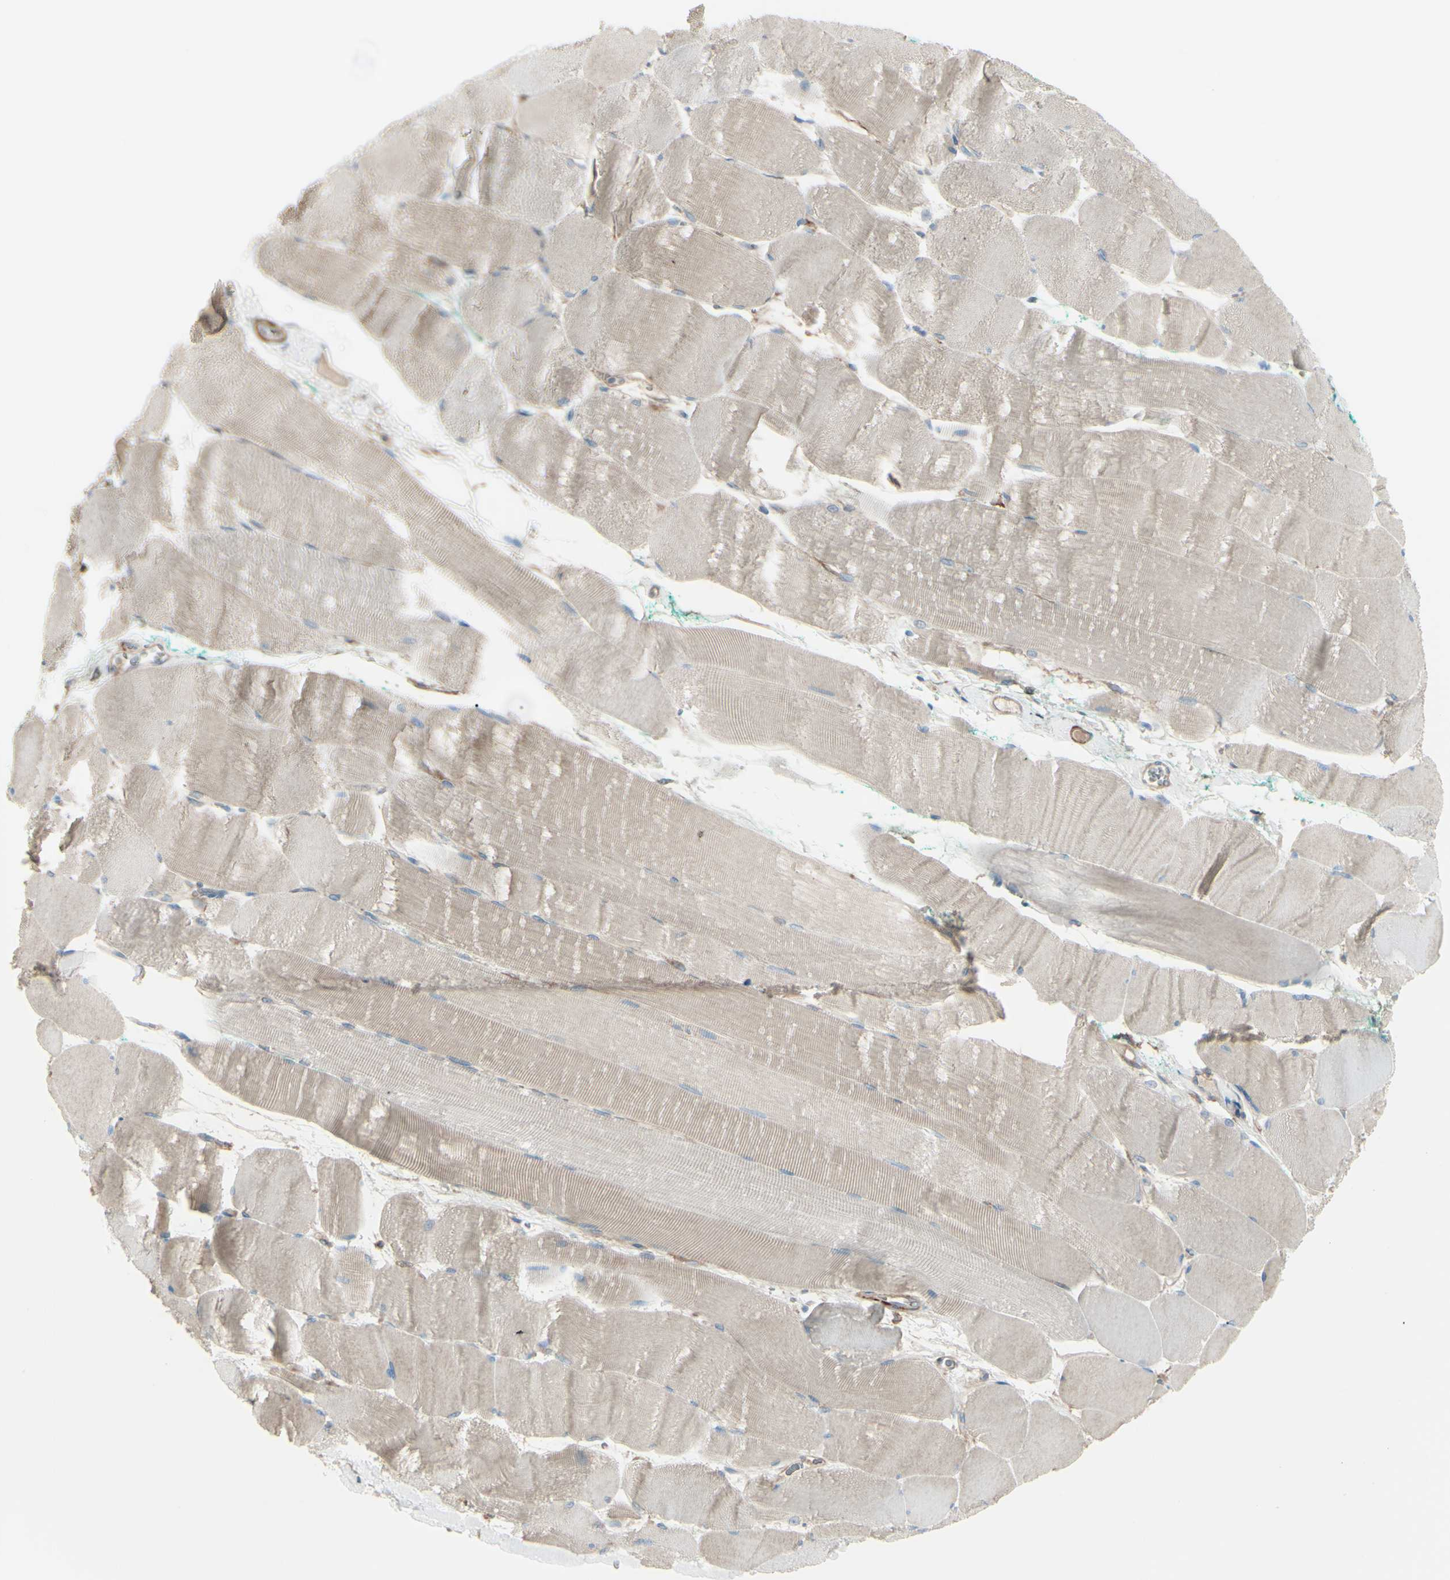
{"staining": {"intensity": "weak", "quantity": ">75%", "location": "cytoplasmic/membranous"}, "tissue": "skeletal muscle", "cell_type": "Myocytes", "image_type": "normal", "snomed": [{"axis": "morphology", "description": "Normal tissue, NOS"}, {"axis": "morphology", "description": "Squamous cell carcinoma, NOS"}, {"axis": "topography", "description": "Skeletal muscle"}], "caption": "A high-resolution image shows immunohistochemistry staining of normal skeletal muscle, which demonstrates weak cytoplasmic/membranous positivity in approximately >75% of myocytes.", "gene": "PCDHGA10", "patient": {"sex": "male", "age": 51}}